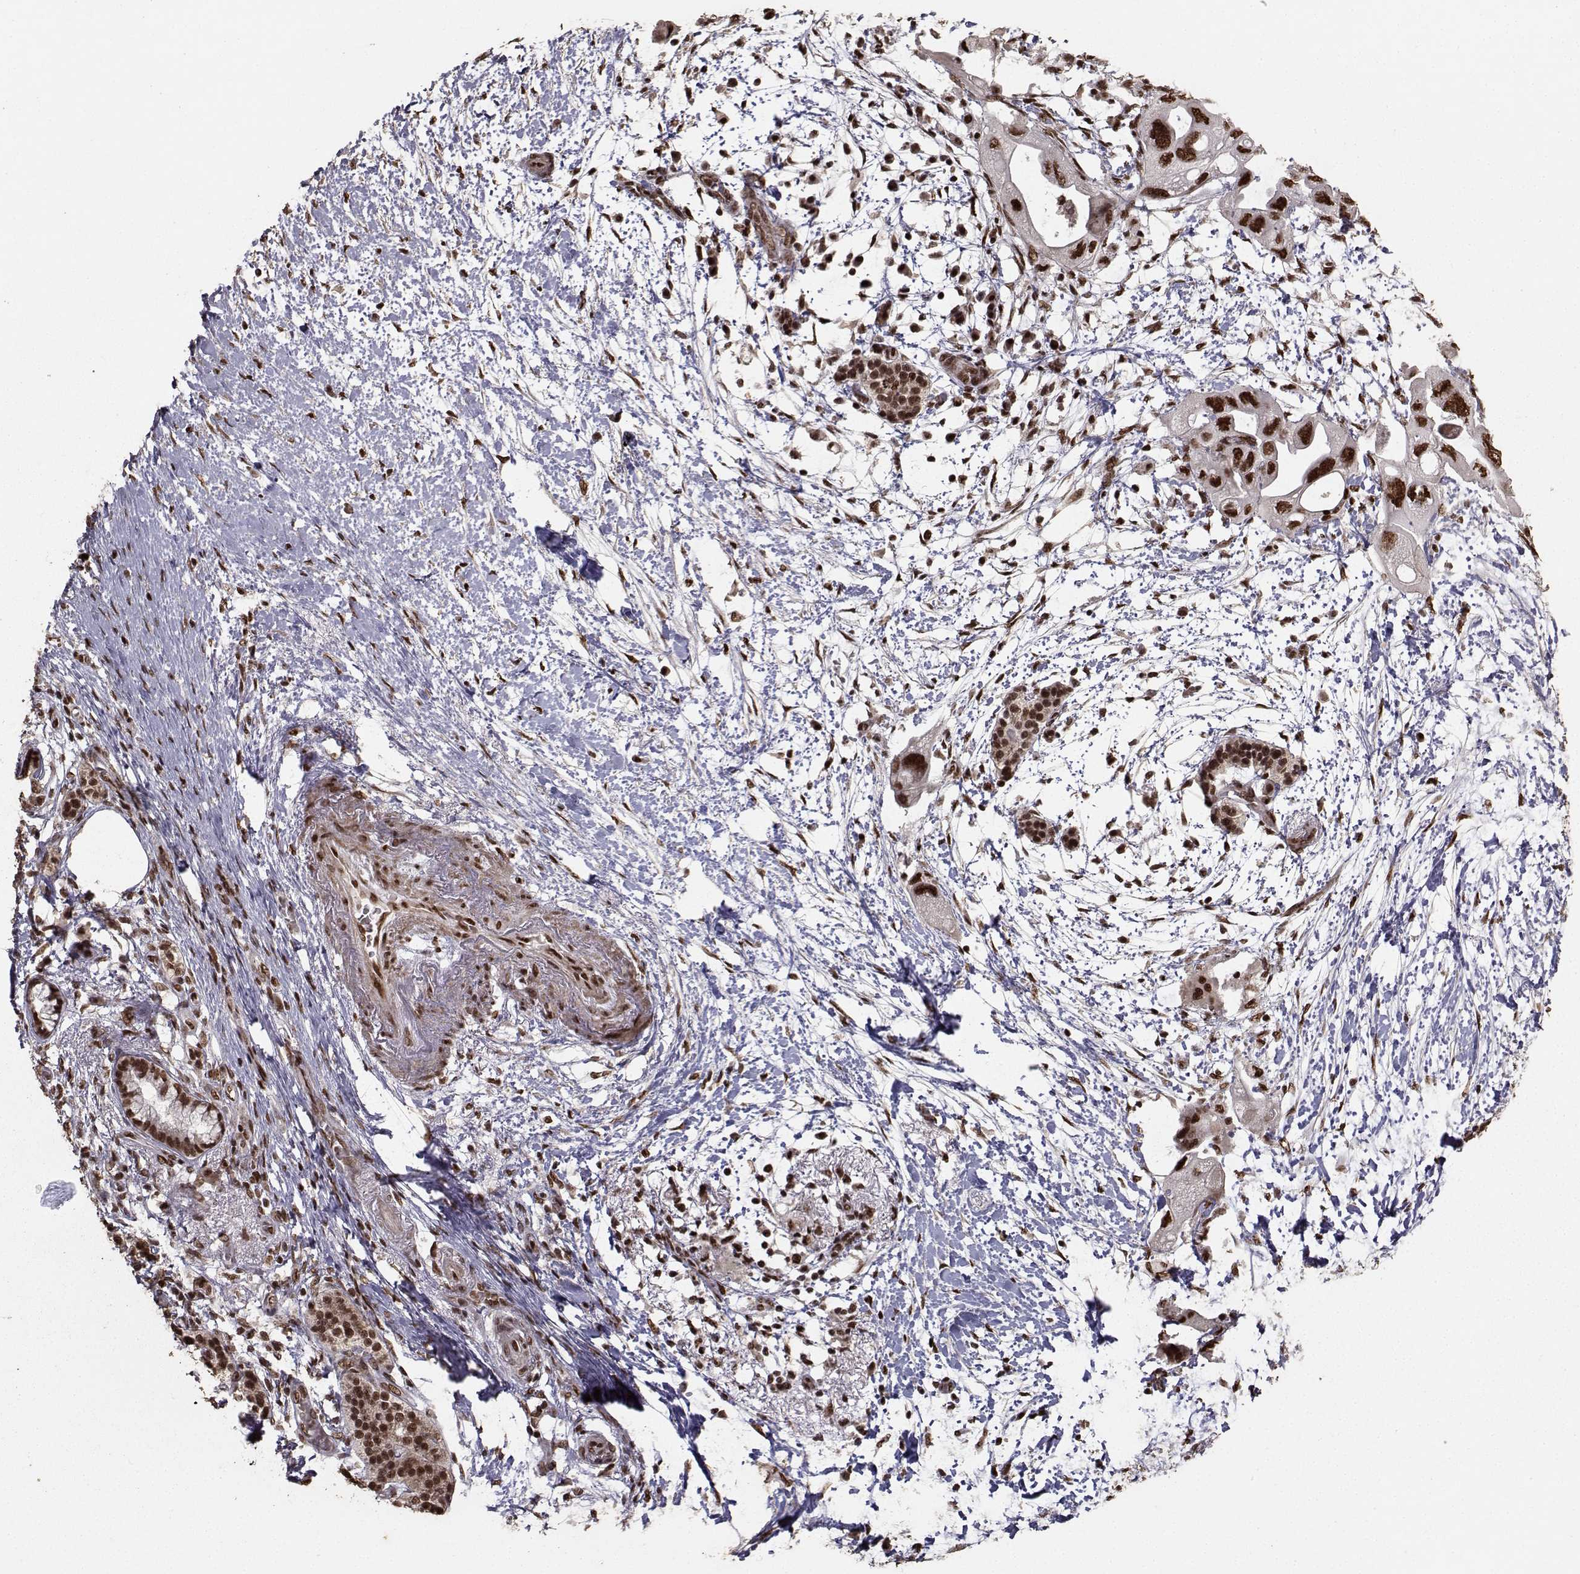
{"staining": {"intensity": "strong", "quantity": ">75%", "location": "nuclear"}, "tissue": "pancreatic cancer", "cell_type": "Tumor cells", "image_type": "cancer", "snomed": [{"axis": "morphology", "description": "Adenocarcinoma, NOS"}, {"axis": "topography", "description": "Pancreas"}], "caption": "Adenocarcinoma (pancreatic) tissue displays strong nuclear expression in about >75% of tumor cells", "gene": "SF1", "patient": {"sex": "female", "age": 72}}